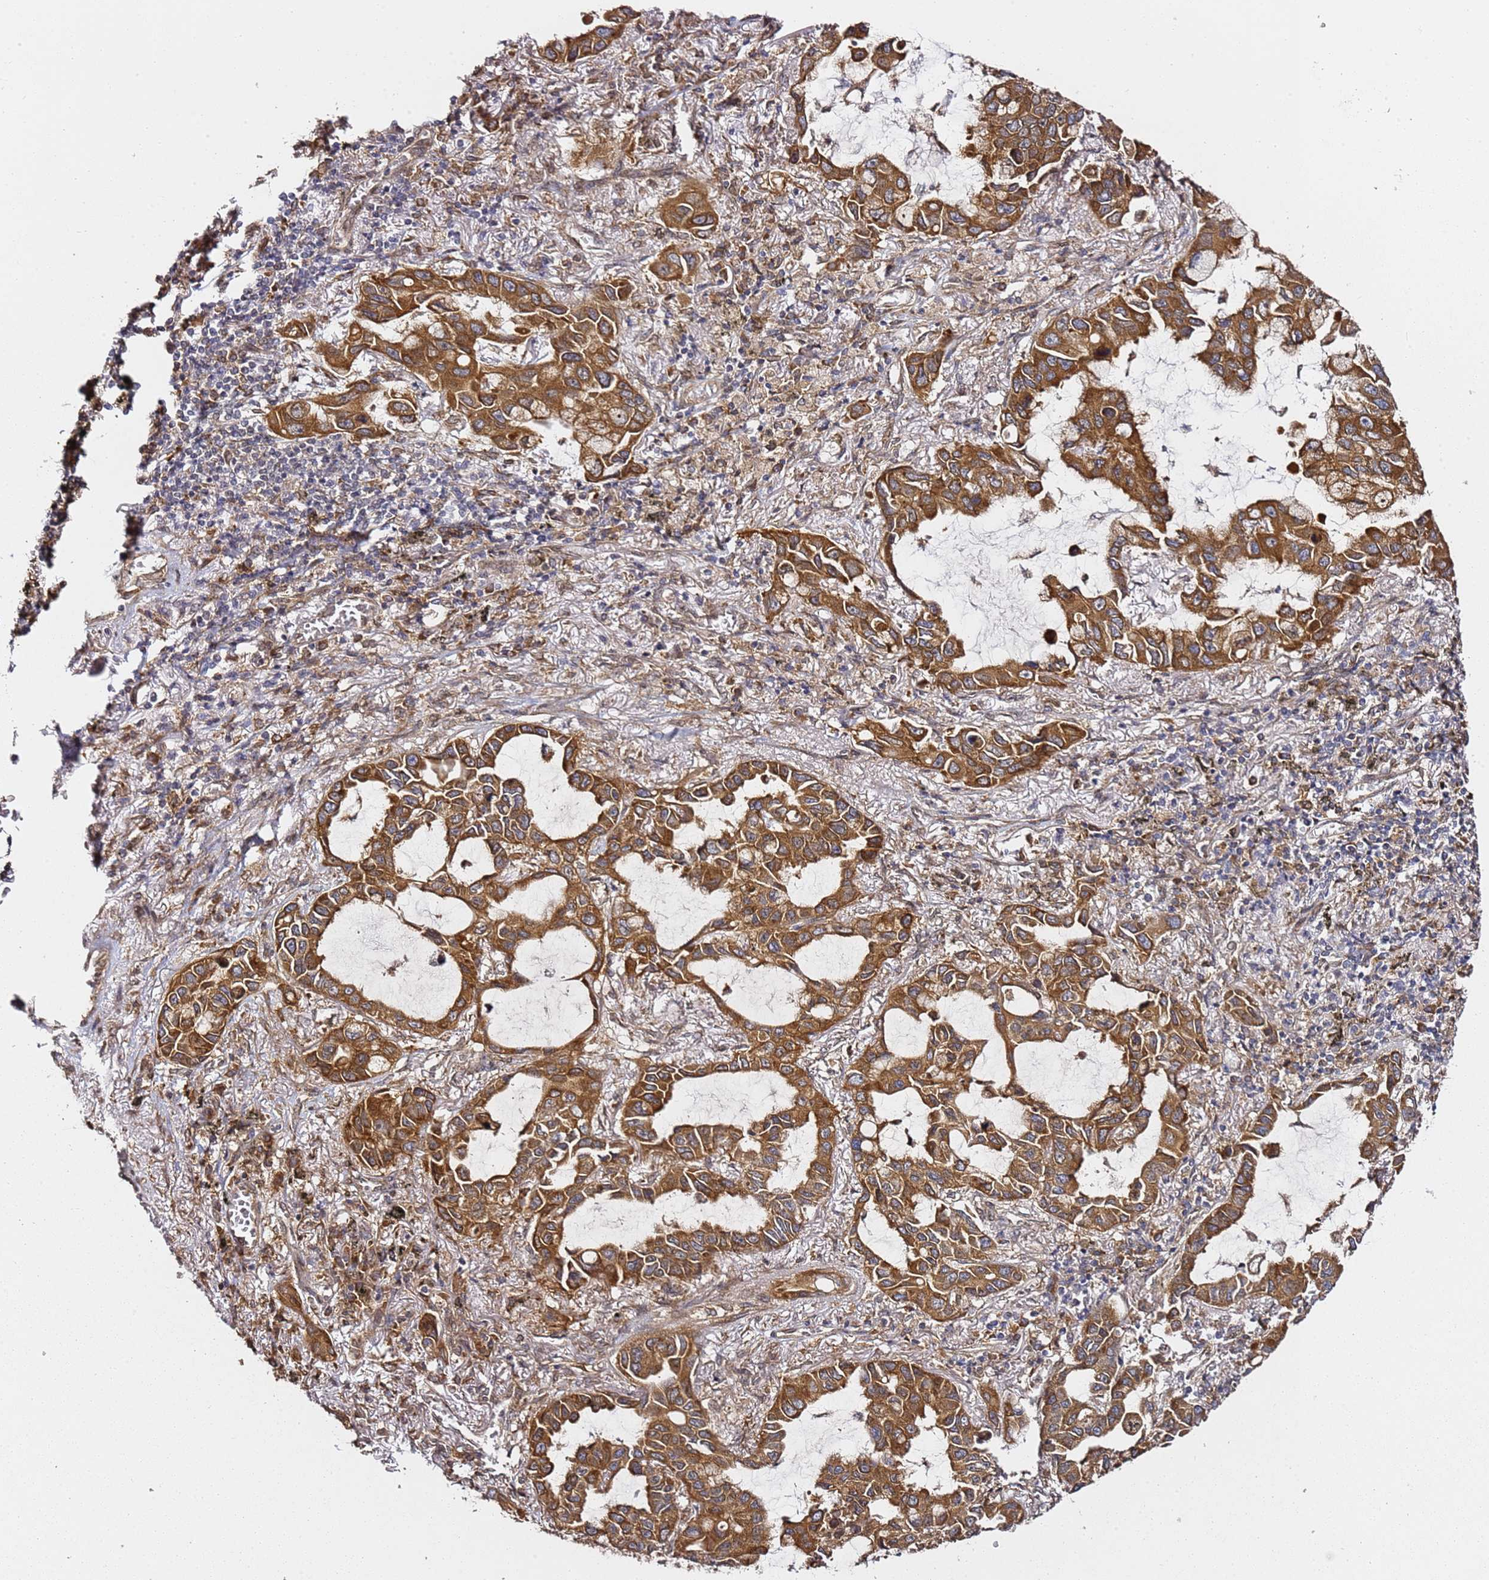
{"staining": {"intensity": "strong", "quantity": ">75%", "location": "cytoplasmic/membranous"}, "tissue": "lung cancer", "cell_type": "Tumor cells", "image_type": "cancer", "snomed": [{"axis": "morphology", "description": "Adenocarcinoma, NOS"}, {"axis": "topography", "description": "Lung"}], "caption": "DAB immunohistochemical staining of human lung adenocarcinoma shows strong cytoplasmic/membranous protein staining in about >75% of tumor cells. The protein of interest is stained brown, and the nuclei are stained in blue (DAB IHC with brightfield microscopy, high magnification).", "gene": "PRKAB2", "patient": {"sex": "male", "age": 64}}